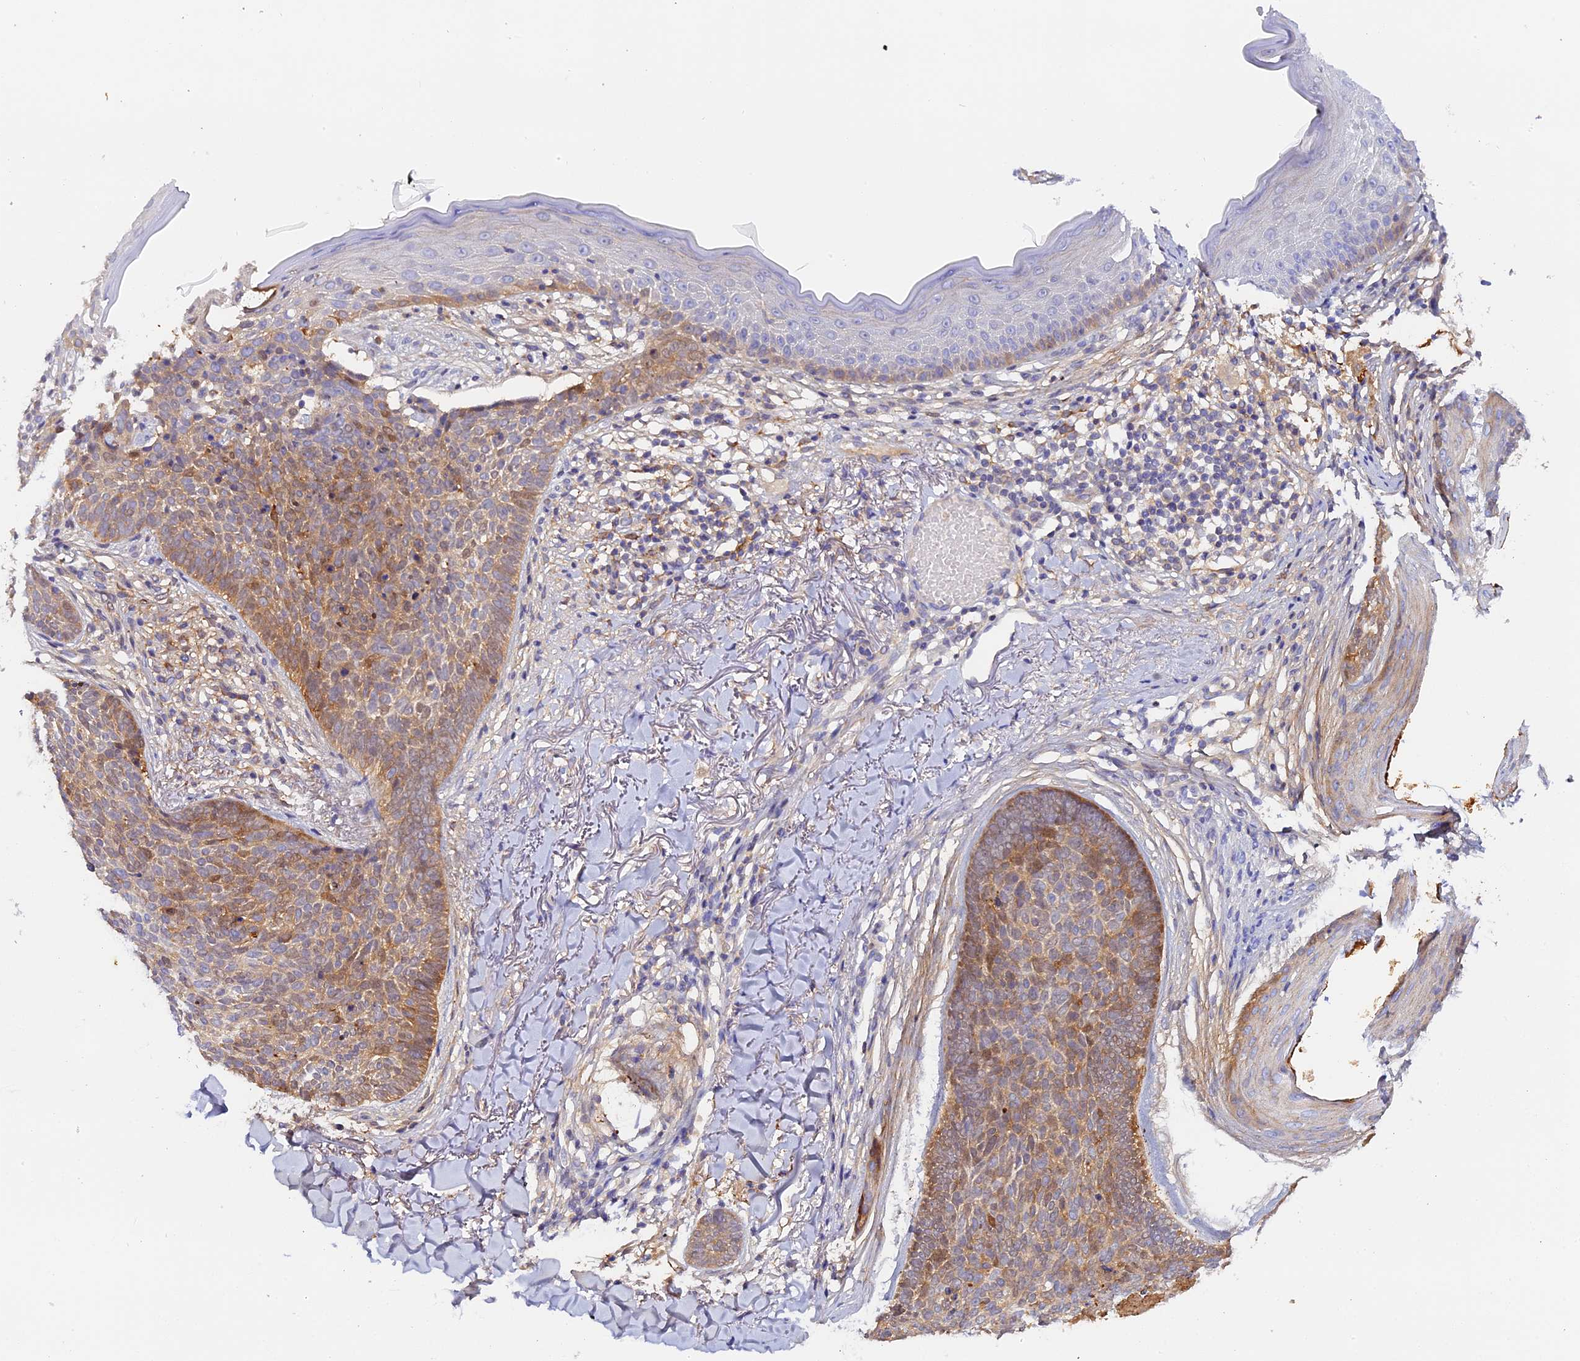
{"staining": {"intensity": "moderate", "quantity": "25%-75%", "location": "cytoplasmic/membranous"}, "tissue": "skin cancer", "cell_type": "Tumor cells", "image_type": "cancer", "snomed": [{"axis": "morphology", "description": "Basal cell carcinoma"}, {"axis": "topography", "description": "Skin"}], "caption": "The photomicrograph shows immunohistochemical staining of skin cancer. There is moderate cytoplasmic/membranous expression is present in about 25%-75% of tumor cells. (DAB (3,3'-diaminobenzidine) IHC, brown staining for protein, blue staining for nuclei).", "gene": "KATNB1", "patient": {"sex": "female", "age": 70}}